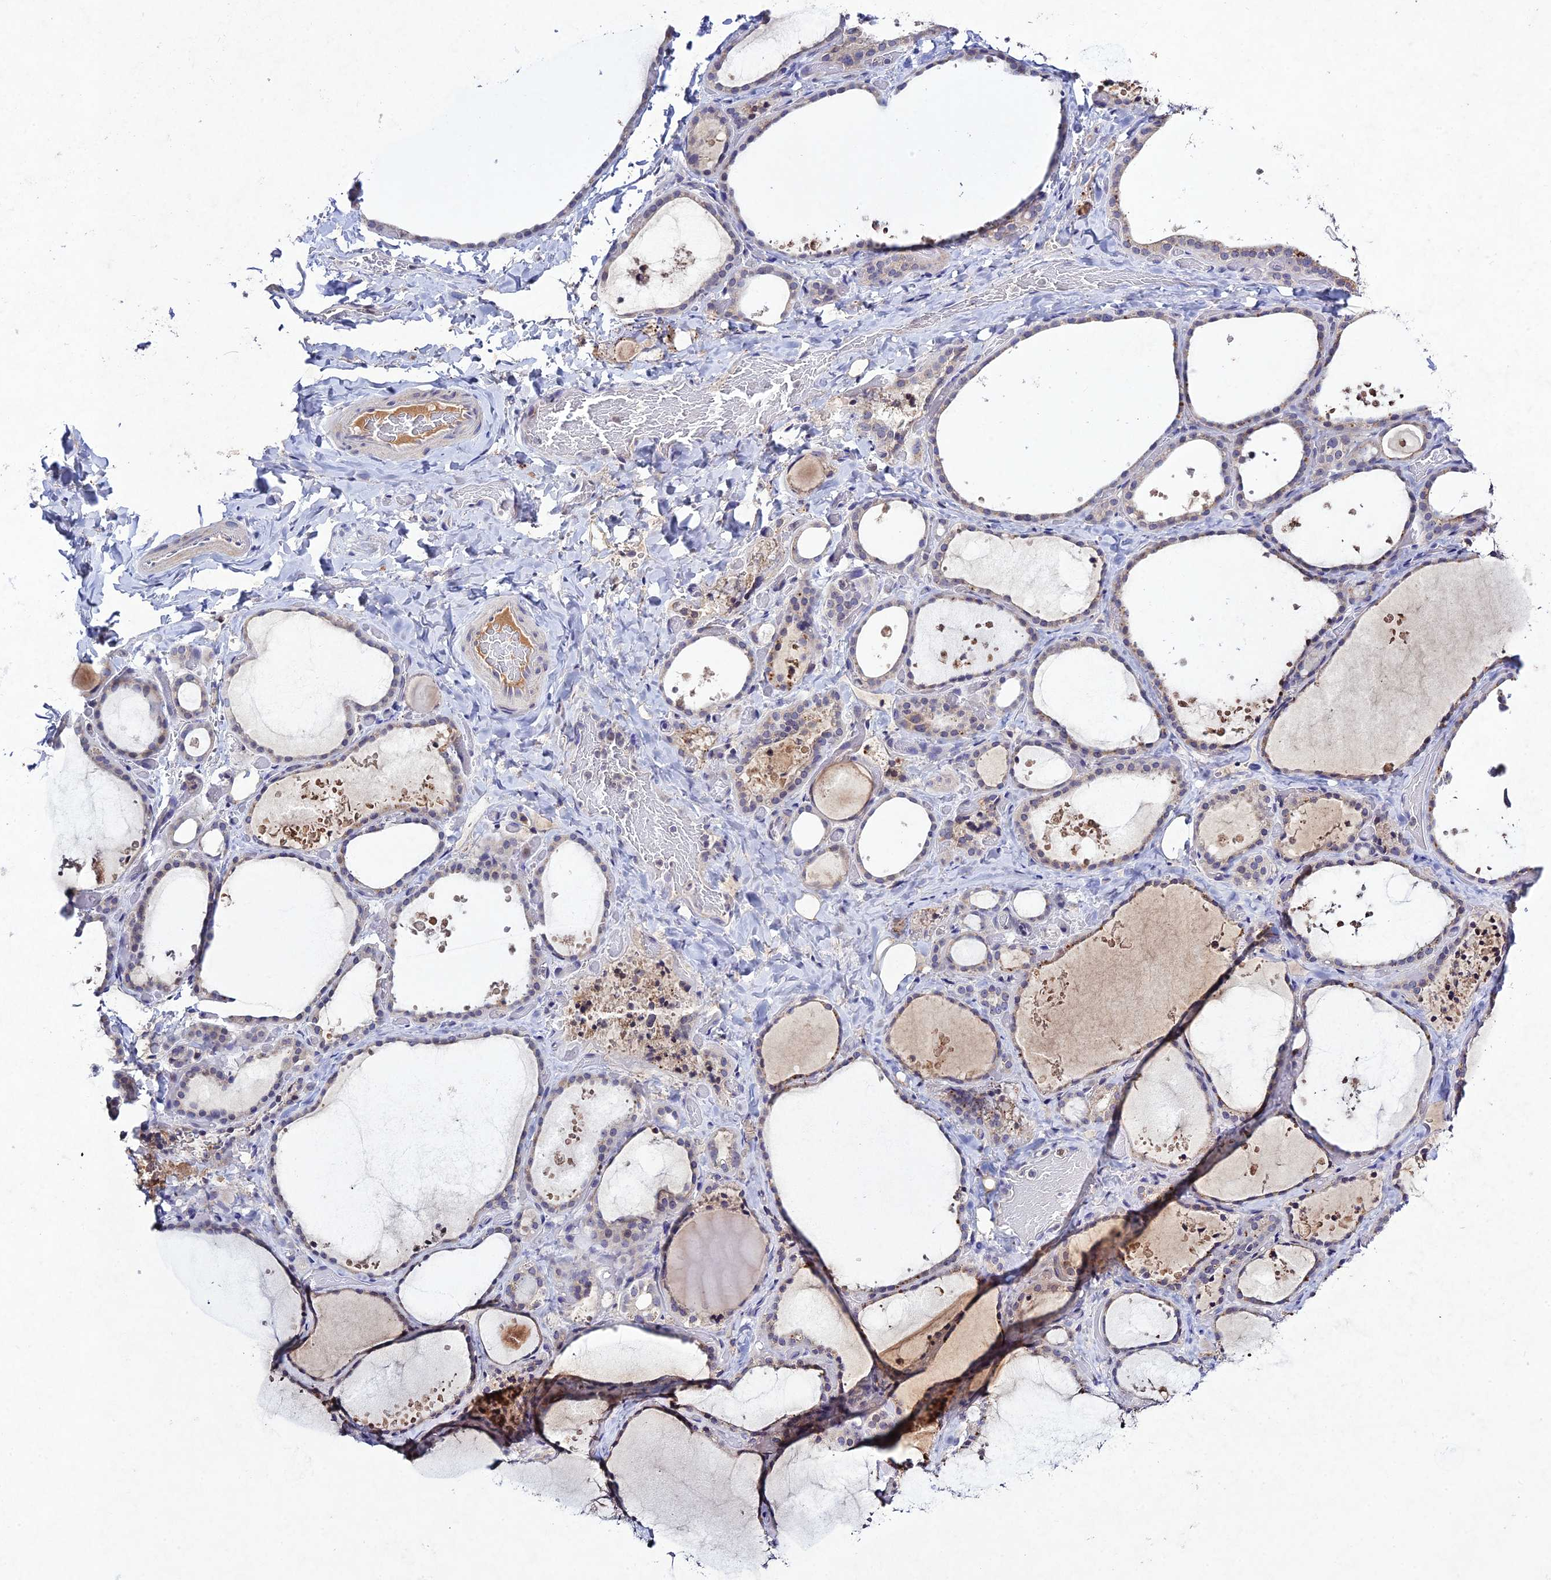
{"staining": {"intensity": "negative", "quantity": "none", "location": "none"}, "tissue": "thyroid gland", "cell_type": "Glandular cells", "image_type": "normal", "snomed": [{"axis": "morphology", "description": "Normal tissue, NOS"}, {"axis": "topography", "description": "Thyroid gland"}], "caption": "The histopathology image exhibits no staining of glandular cells in unremarkable thyroid gland. Brightfield microscopy of immunohistochemistry stained with DAB (3,3'-diaminobenzidine) (brown) and hematoxylin (blue), captured at high magnification.", "gene": "CHST5", "patient": {"sex": "female", "age": 44}}